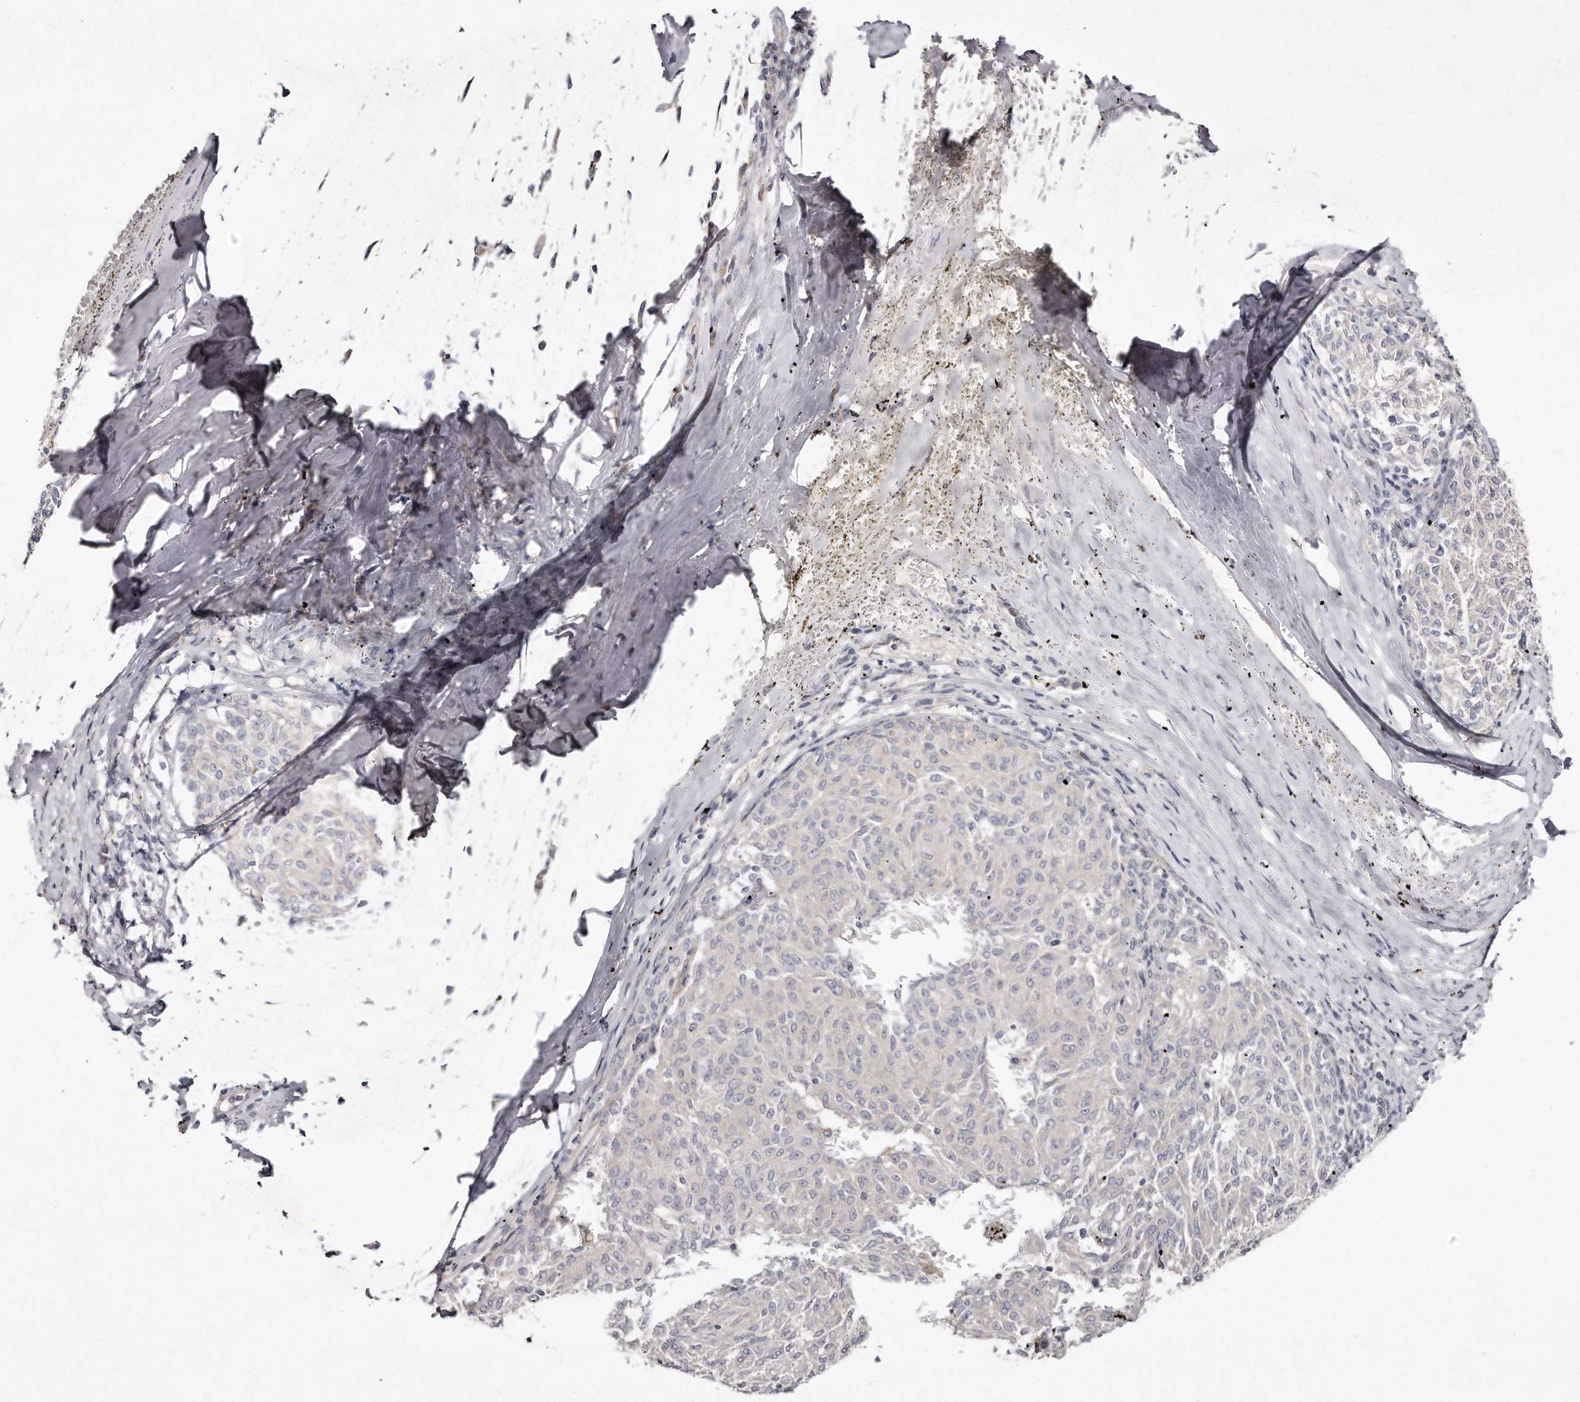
{"staining": {"intensity": "negative", "quantity": "none", "location": "none"}, "tissue": "melanoma", "cell_type": "Tumor cells", "image_type": "cancer", "snomed": [{"axis": "morphology", "description": "Malignant melanoma, NOS"}, {"axis": "topography", "description": "Skin"}], "caption": "Immunohistochemistry (IHC) histopathology image of neoplastic tissue: malignant melanoma stained with DAB reveals no significant protein positivity in tumor cells. (DAB immunohistochemistry (IHC), high magnification).", "gene": "TTLL4", "patient": {"sex": "female", "age": 72}}